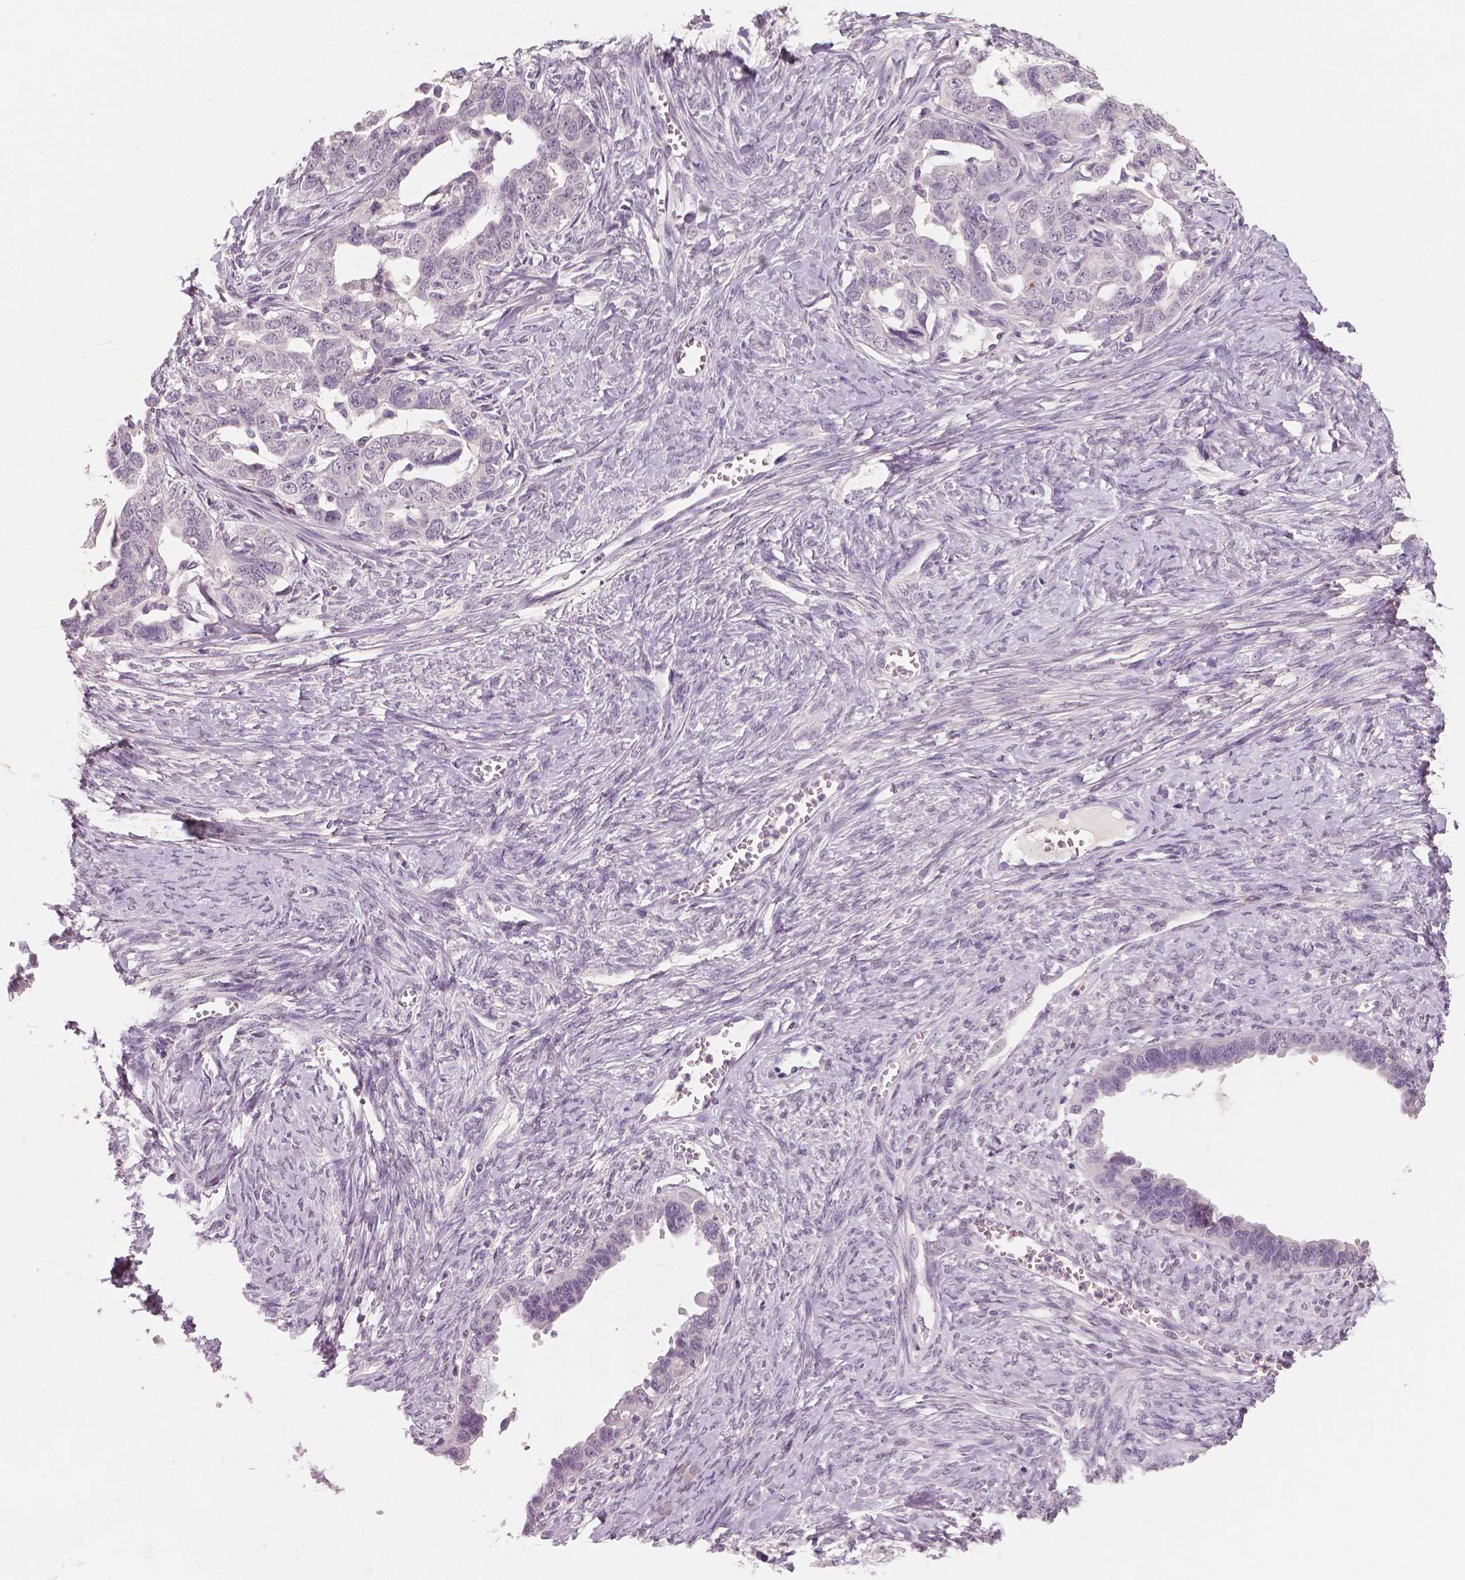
{"staining": {"intensity": "negative", "quantity": "none", "location": "none"}, "tissue": "ovarian cancer", "cell_type": "Tumor cells", "image_type": "cancer", "snomed": [{"axis": "morphology", "description": "Cystadenocarcinoma, serous, NOS"}, {"axis": "topography", "description": "Ovary"}], "caption": "Tumor cells show no significant staining in serous cystadenocarcinoma (ovarian).", "gene": "RNASE7", "patient": {"sex": "female", "age": 69}}